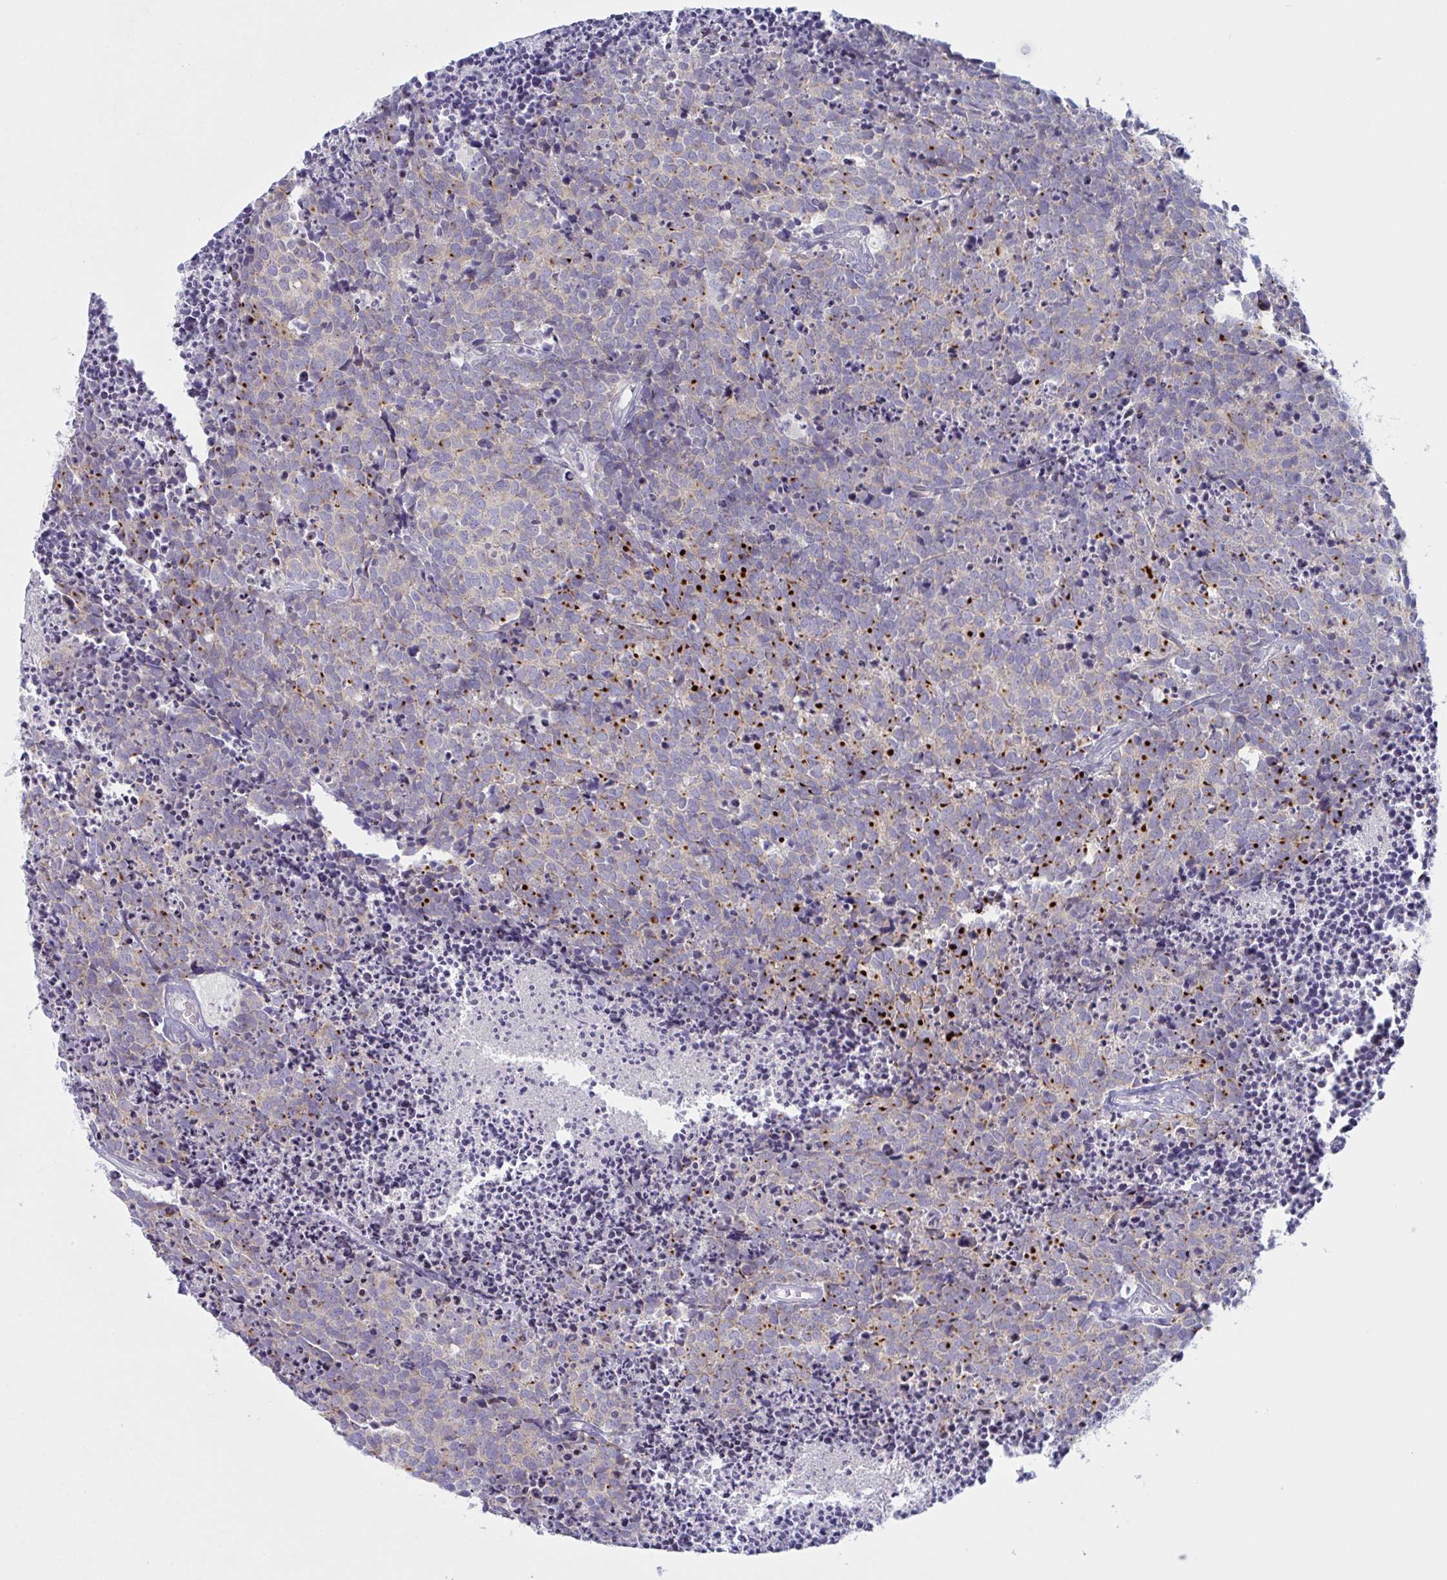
{"staining": {"intensity": "negative", "quantity": "none", "location": "none"}, "tissue": "carcinoid", "cell_type": "Tumor cells", "image_type": "cancer", "snomed": [{"axis": "morphology", "description": "Carcinoid, malignant, NOS"}, {"axis": "topography", "description": "Skin"}], "caption": "Tumor cells are negative for protein expression in human carcinoid.", "gene": "NAA30", "patient": {"sex": "female", "age": 79}}